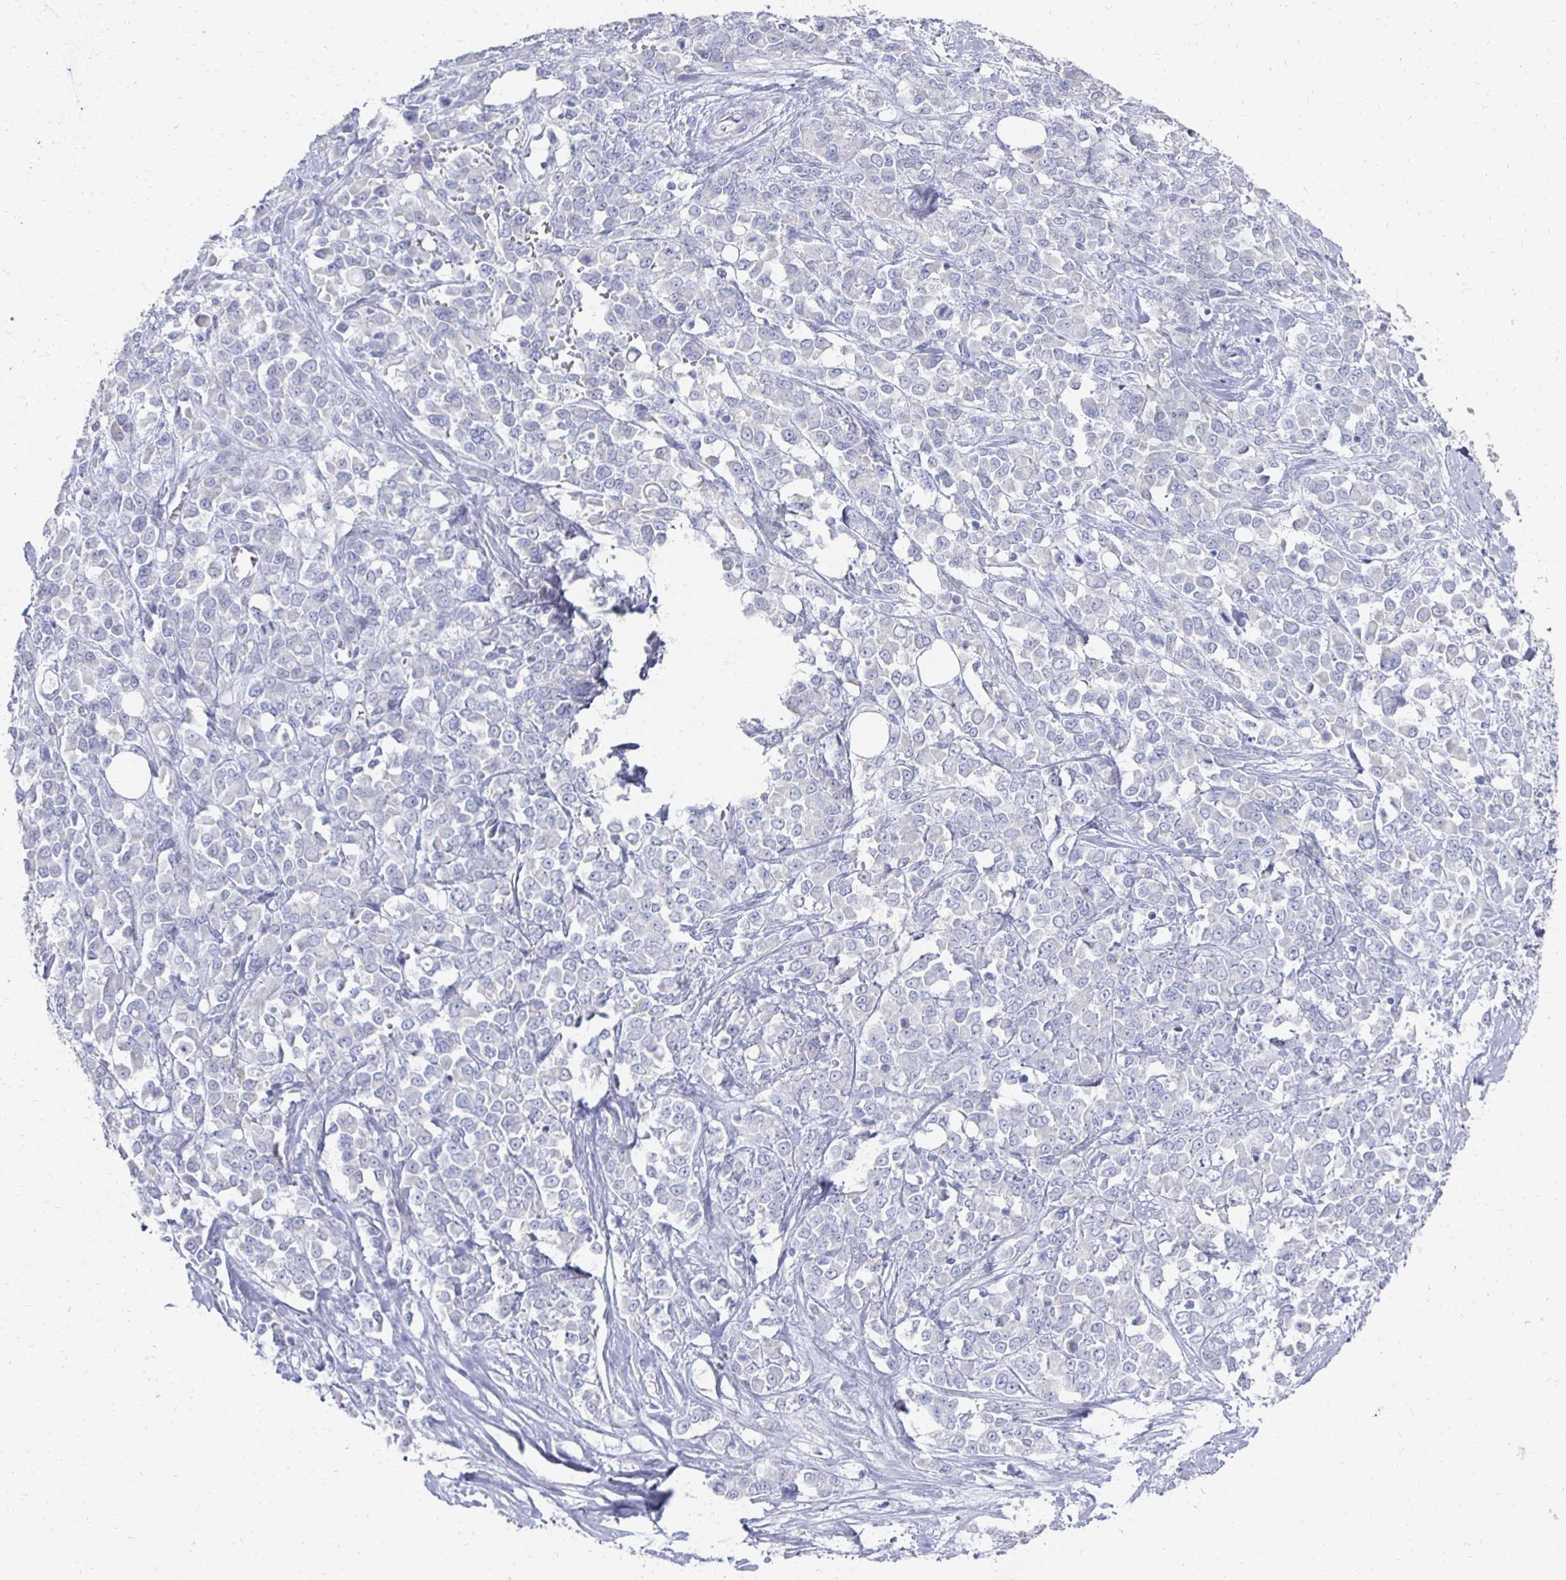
{"staining": {"intensity": "negative", "quantity": "none", "location": "none"}, "tissue": "stomach cancer", "cell_type": "Tumor cells", "image_type": "cancer", "snomed": [{"axis": "morphology", "description": "Adenocarcinoma, NOS"}, {"axis": "topography", "description": "Stomach"}], "caption": "Immunohistochemistry (IHC) of human stomach cancer (adenocarcinoma) shows no expression in tumor cells.", "gene": "SYCP3", "patient": {"sex": "female", "age": 76}}